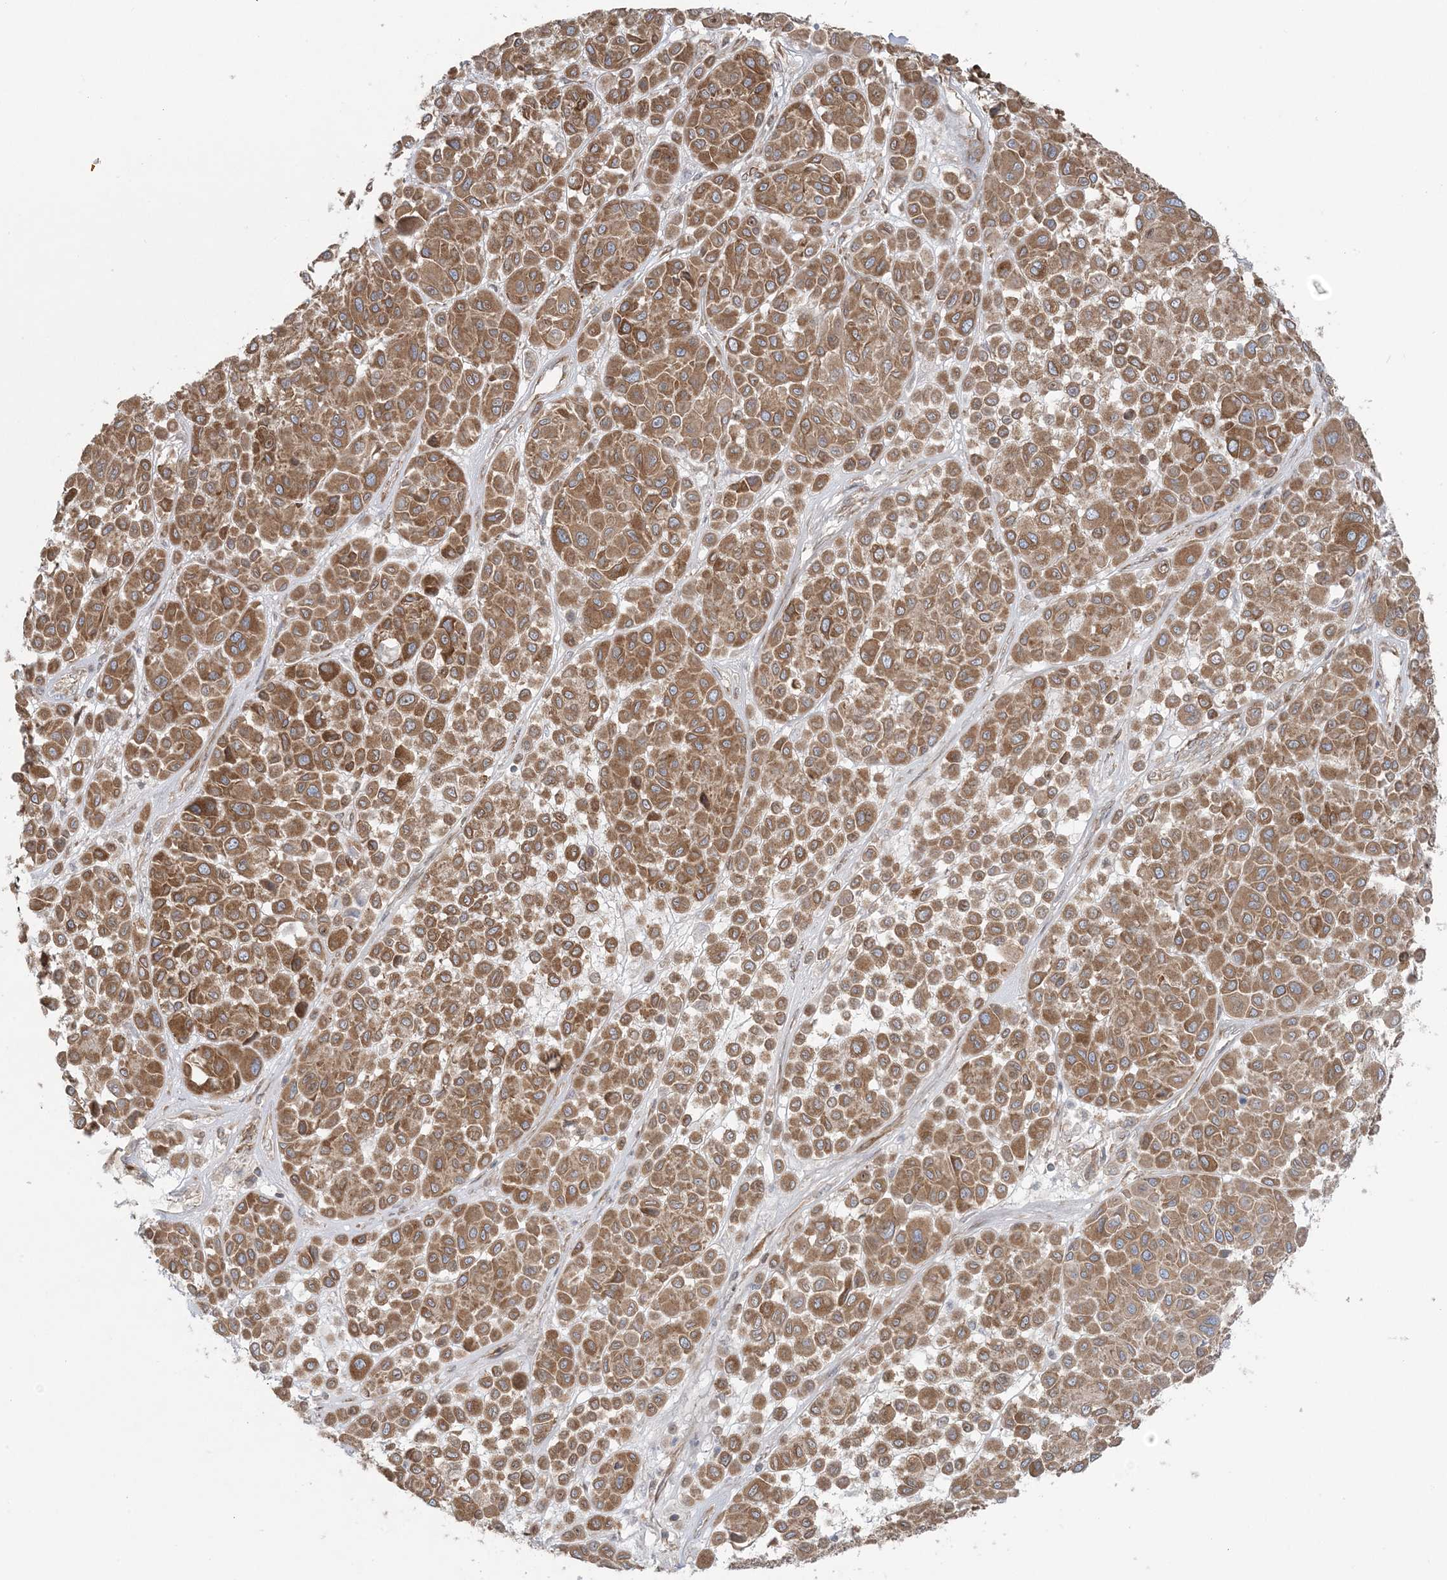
{"staining": {"intensity": "moderate", "quantity": ">75%", "location": "cytoplasmic/membranous"}, "tissue": "melanoma", "cell_type": "Tumor cells", "image_type": "cancer", "snomed": [{"axis": "morphology", "description": "Malignant melanoma, Metastatic site"}, {"axis": "topography", "description": "Soft tissue"}], "caption": "DAB immunohistochemical staining of human malignant melanoma (metastatic site) demonstrates moderate cytoplasmic/membranous protein expression in about >75% of tumor cells. The staining was performed using DAB to visualize the protein expression in brown, while the nuclei were stained in blue with hematoxylin (Magnification: 20x).", "gene": "UBXN4", "patient": {"sex": "male", "age": 41}}